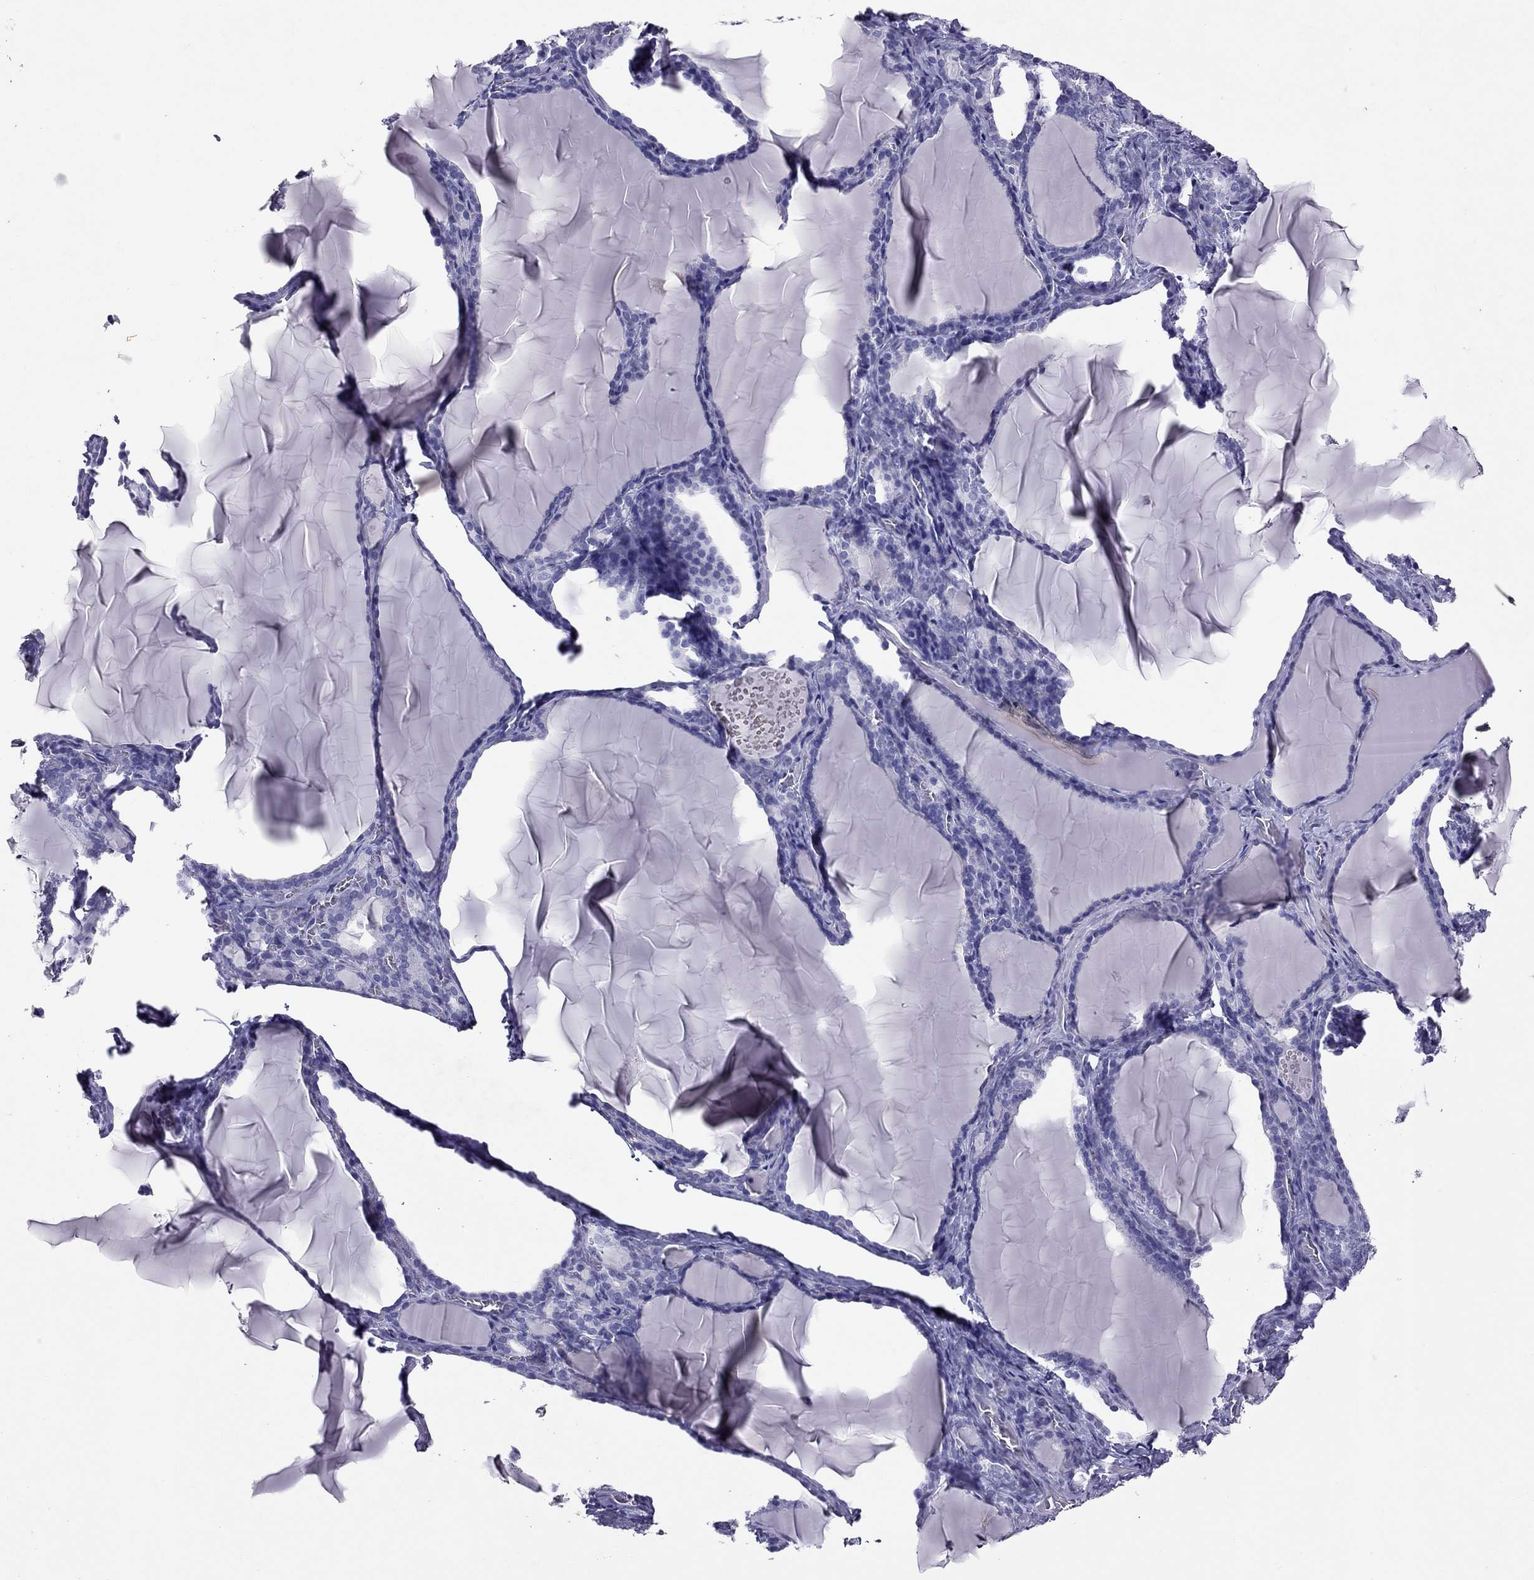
{"staining": {"intensity": "negative", "quantity": "none", "location": "none"}, "tissue": "thyroid gland", "cell_type": "Glandular cells", "image_type": "normal", "snomed": [{"axis": "morphology", "description": "Normal tissue, NOS"}, {"axis": "morphology", "description": "Hyperplasia, NOS"}, {"axis": "topography", "description": "Thyroid gland"}], "caption": "A photomicrograph of human thyroid gland is negative for staining in glandular cells.", "gene": "PSMB11", "patient": {"sex": "female", "age": 27}}